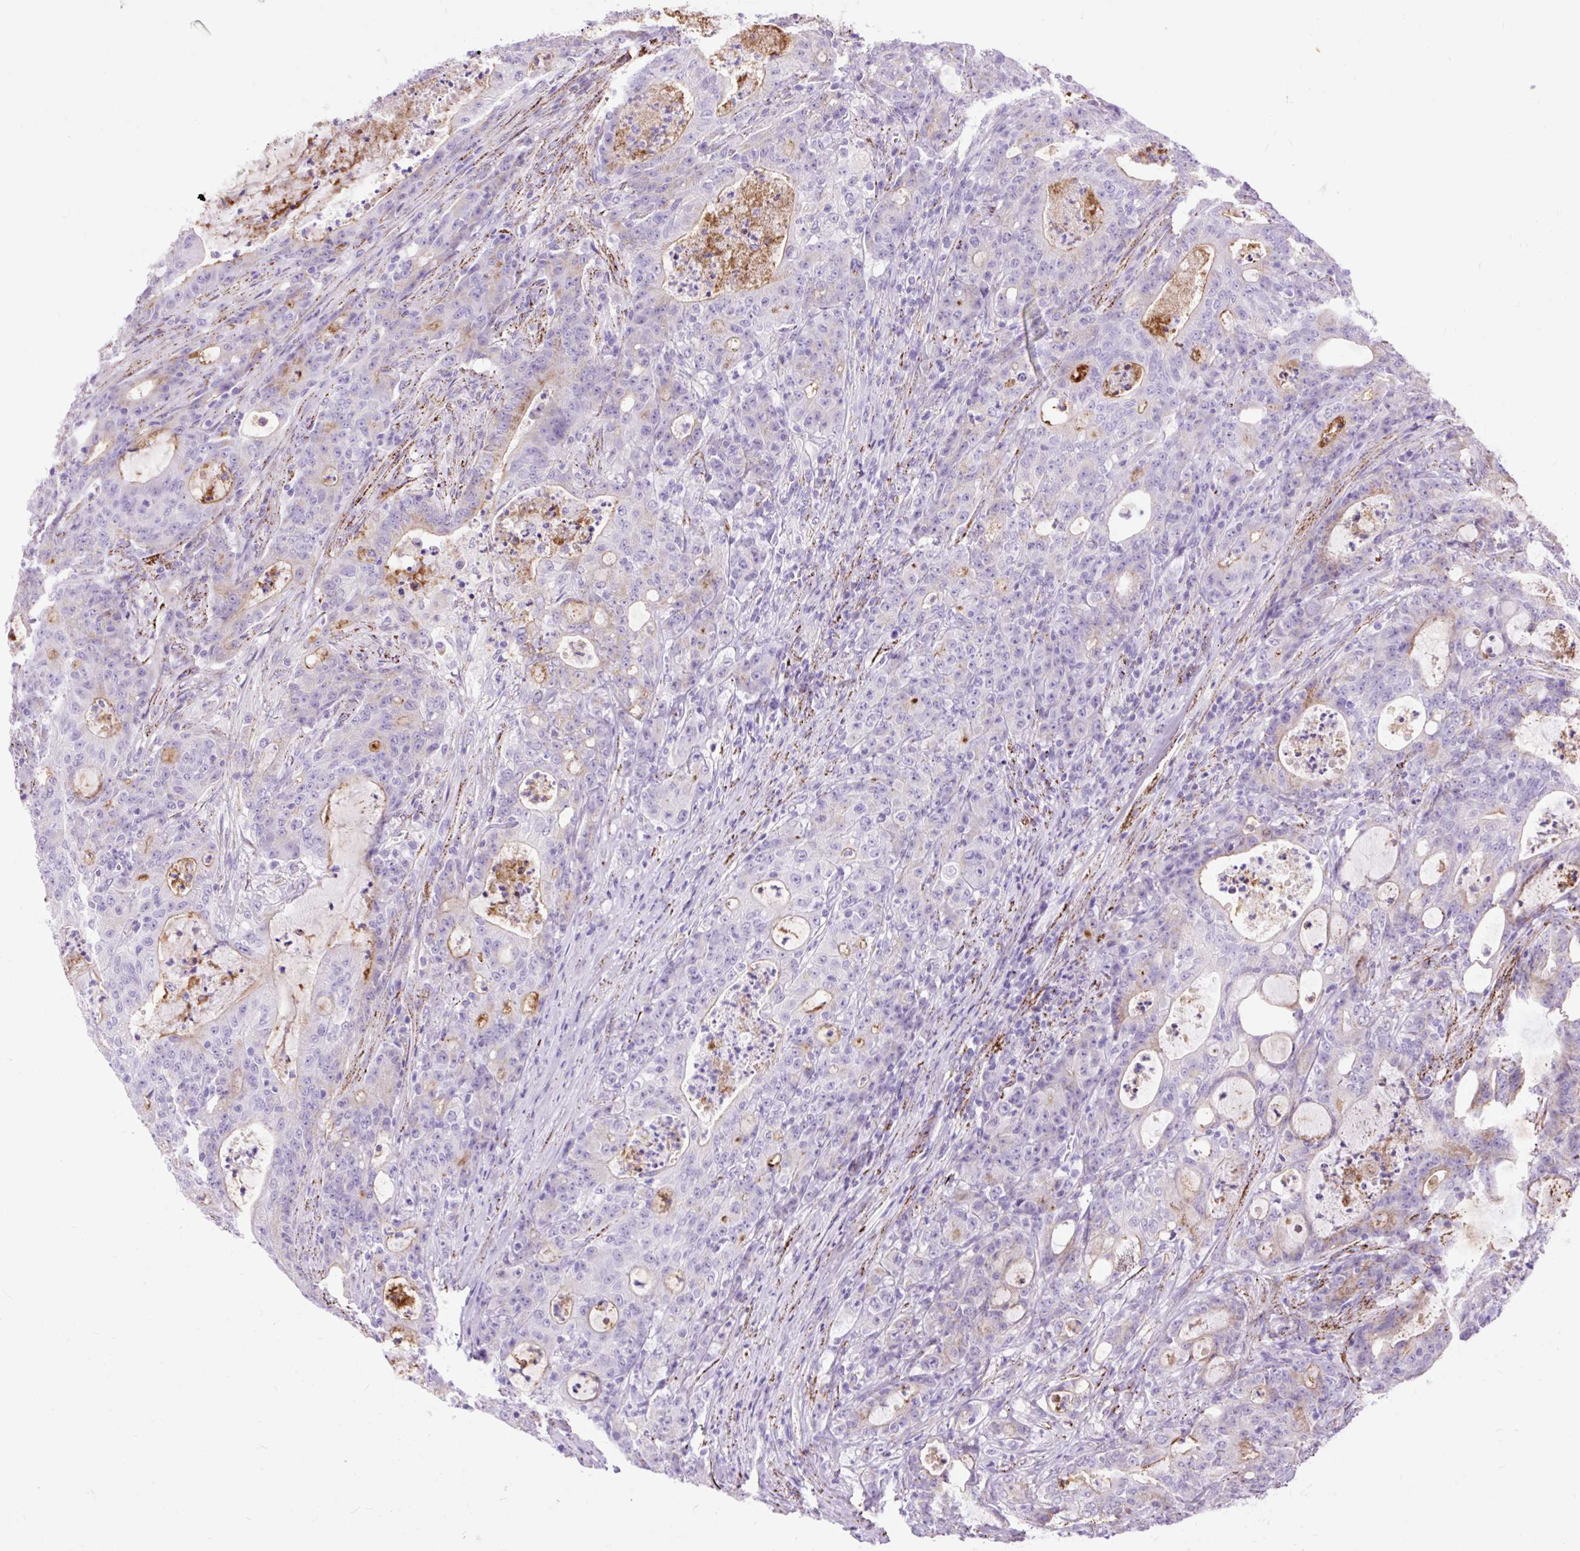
{"staining": {"intensity": "negative", "quantity": "none", "location": "none"}, "tissue": "colorectal cancer", "cell_type": "Tumor cells", "image_type": "cancer", "snomed": [{"axis": "morphology", "description": "Adenocarcinoma, NOS"}, {"axis": "topography", "description": "Colon"}], "caption": "This is a image of IHC staining of adenocarcinoma (colorectal), which shows no expression in tumor cells. (Stains: DAB (3,3'-diaminobenzidine) IHC with hematoxylin counter stain, Microscopy: brightfield microscopy at high magnification).", "gene": "ZNF256", "patient": {"sex": "male", "age": 83}}